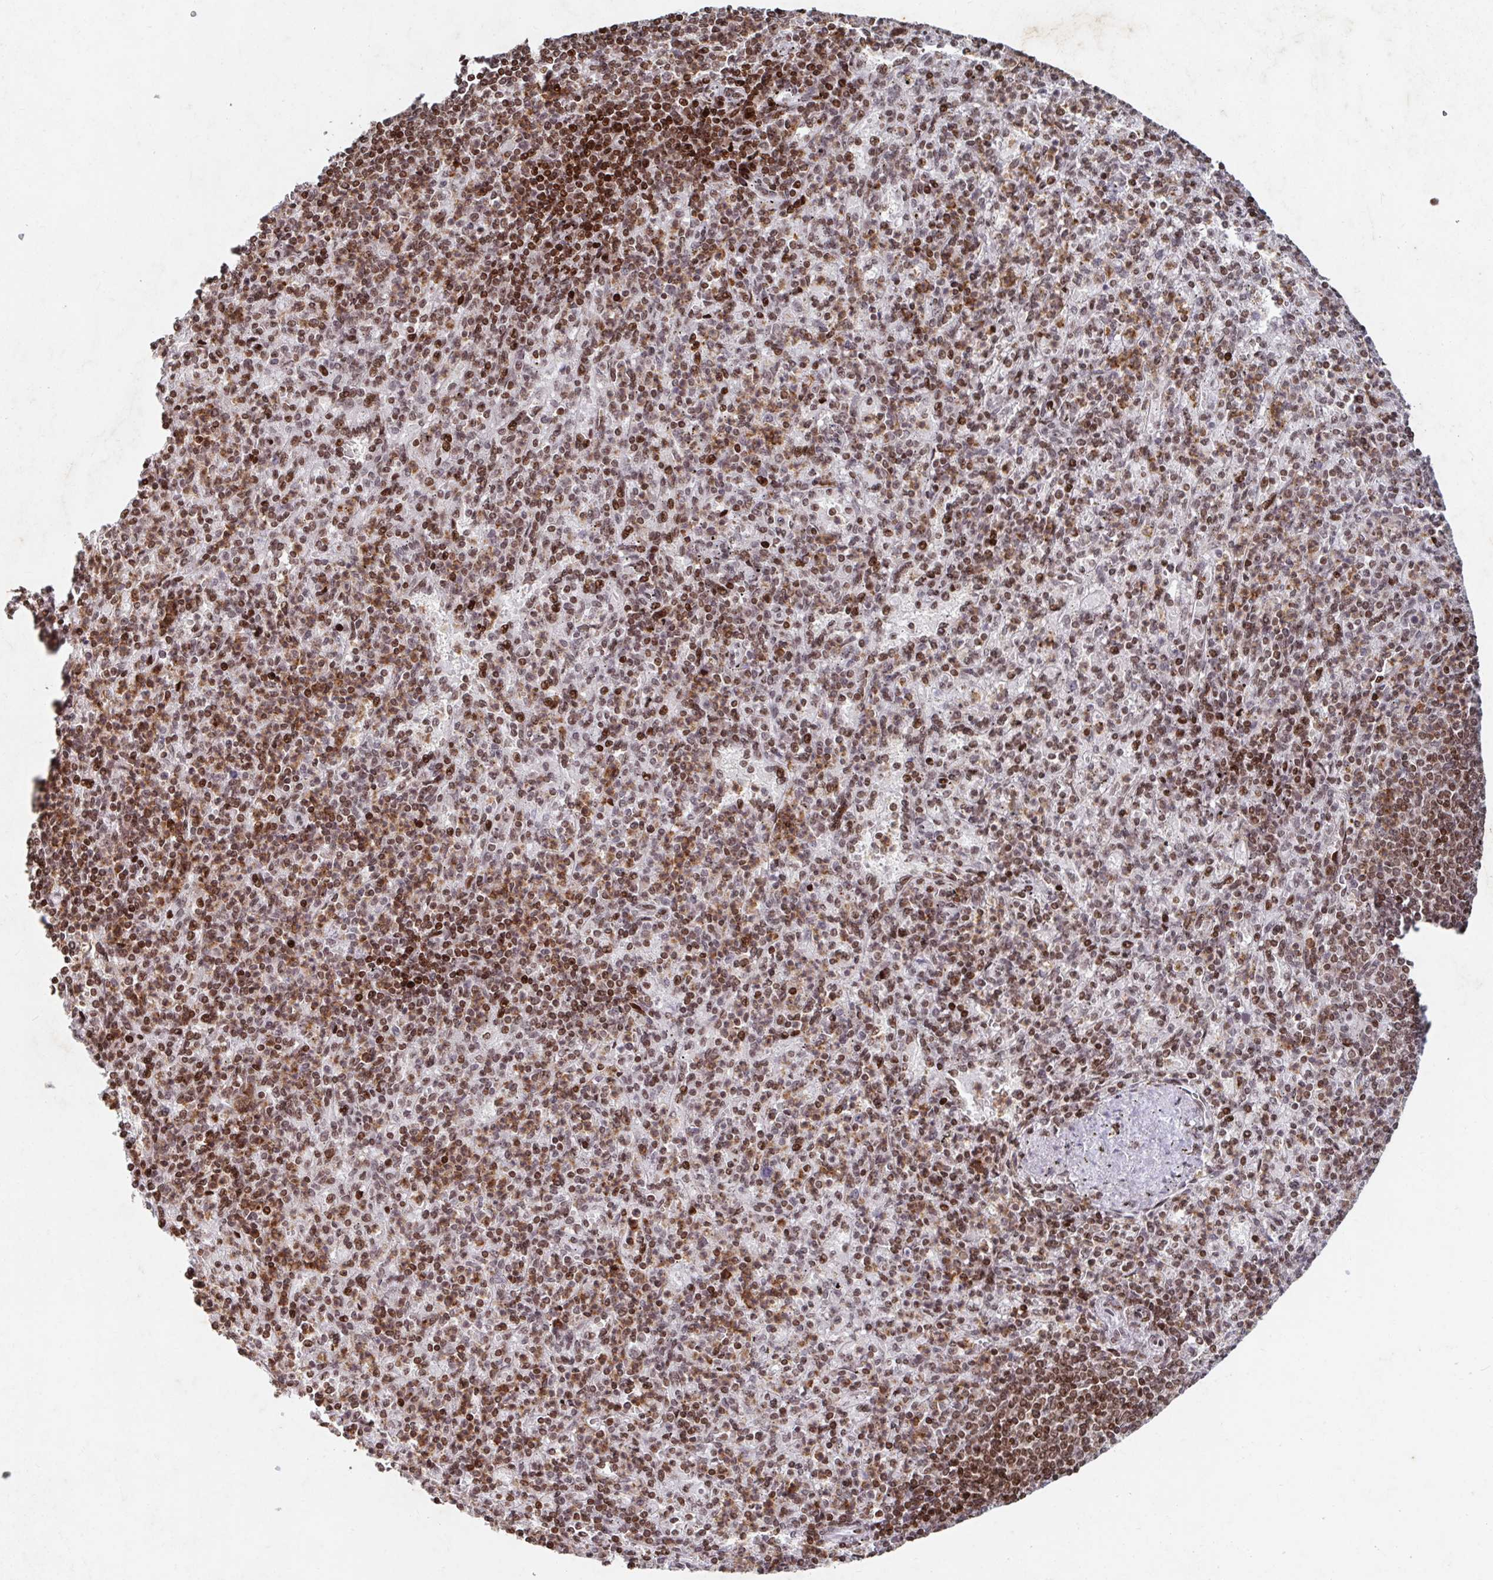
{"staining": {"intensity": "moderate", "quantity": ">75%", "location": "nuclear"}, "tissue": "spleen", "cell_type": "Cells in red pulp", "image_type": "normal", "snomed": [{"axis": "morphology", "description": "Normal tissue, NOS"}, {"axis": "topography", "description": "Spleen"}], "caption": "IHC of normal spleen exhibits medium levels of moderate nuclear expression in about >75% of cells in red pulp. (IHC, brightfield microscopy, high magnification).", "gene": "C19orf53", "patient": {"sex": "female", "age": 74}}